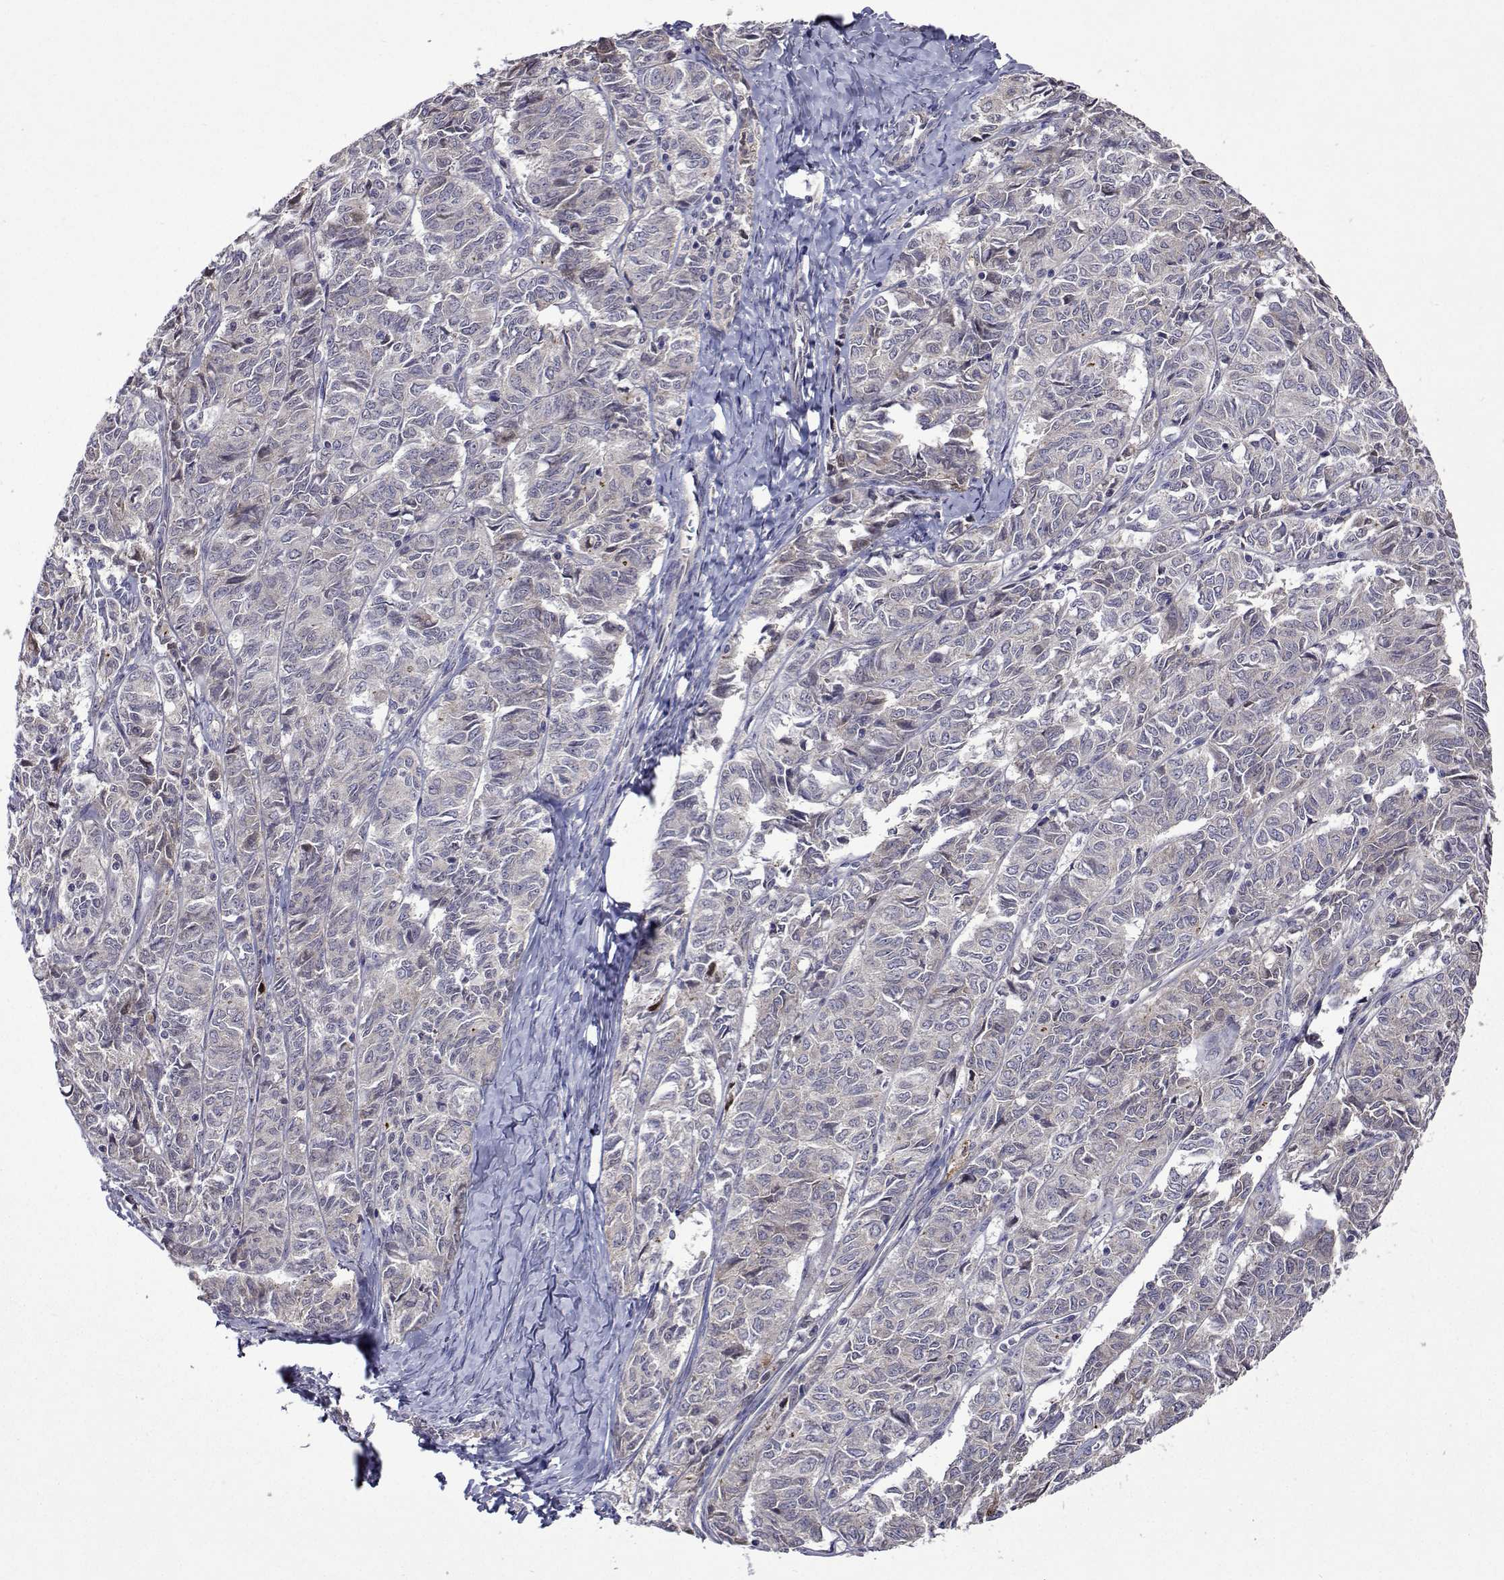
{"staining": {"intensity": "negative", "quantity": "none", "location": "none"}, "tissue": "ovarian cancer", "cell_type": "Tumor cells", "image_type": "cancer", "snomed": [{"axis": "morphology", "description": "Carcinoma, endometroid"}, {"axis": "topography", "description": "Ovary"}], "caption": "Immunohistochemical staining of human ovarian endometroid carcinoma shows no significant positivity in tumor cells.", "gene": "TARBP2", "patient": {"sex": "female", "age": 80}}